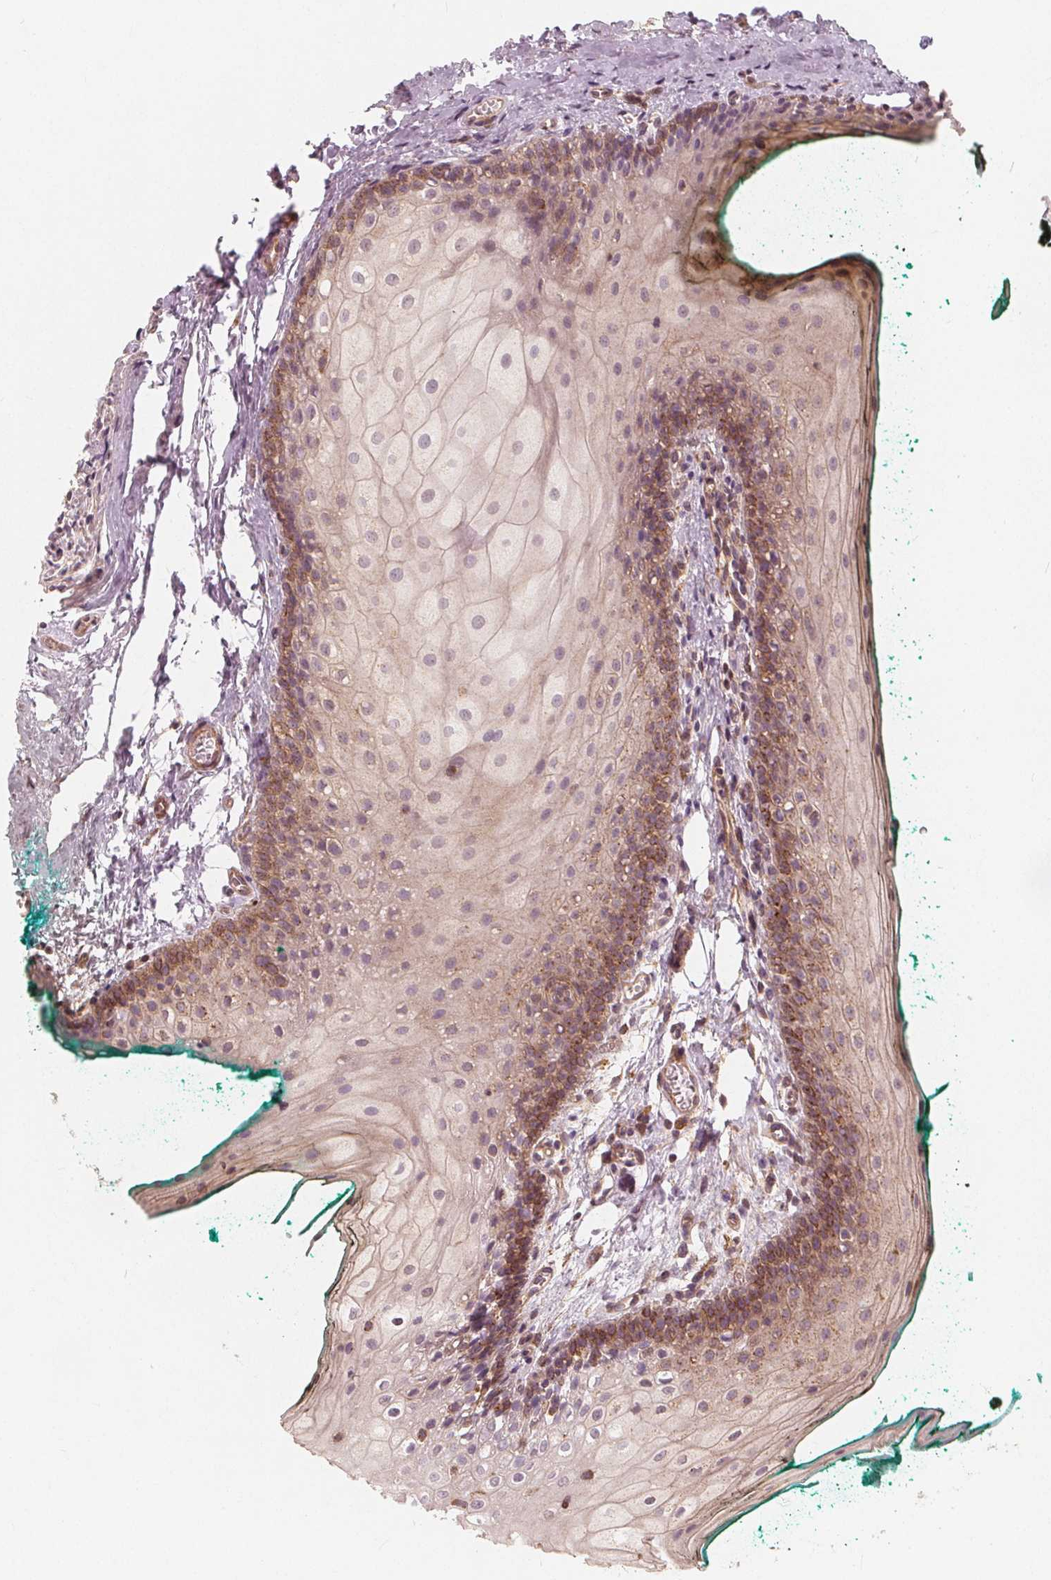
{"staining": {"intensity": "moderate", "quantity": "<25%", "location": "cytoplasmic/membranous"}, "tissue": "oral mucosa", "cell_type": "Squamous epithelial cells", "image_type": "normal", "snomed": [{"axis": "morphology", "description": "Normal tissue, NOS"}, {"axis": "topography", "description": "Oral tissue"}], "caption": "Oral mucosa stained for a protein shows moderate cytoplasmic/membranous positivity in squamous epithelial cells. Using DAB (brown) and hematoxylin (blue) stains, captured at high magnification using brightfield microscopy.", "gene": "SNX12", "patient": {"sex": "female", "age": 68}}